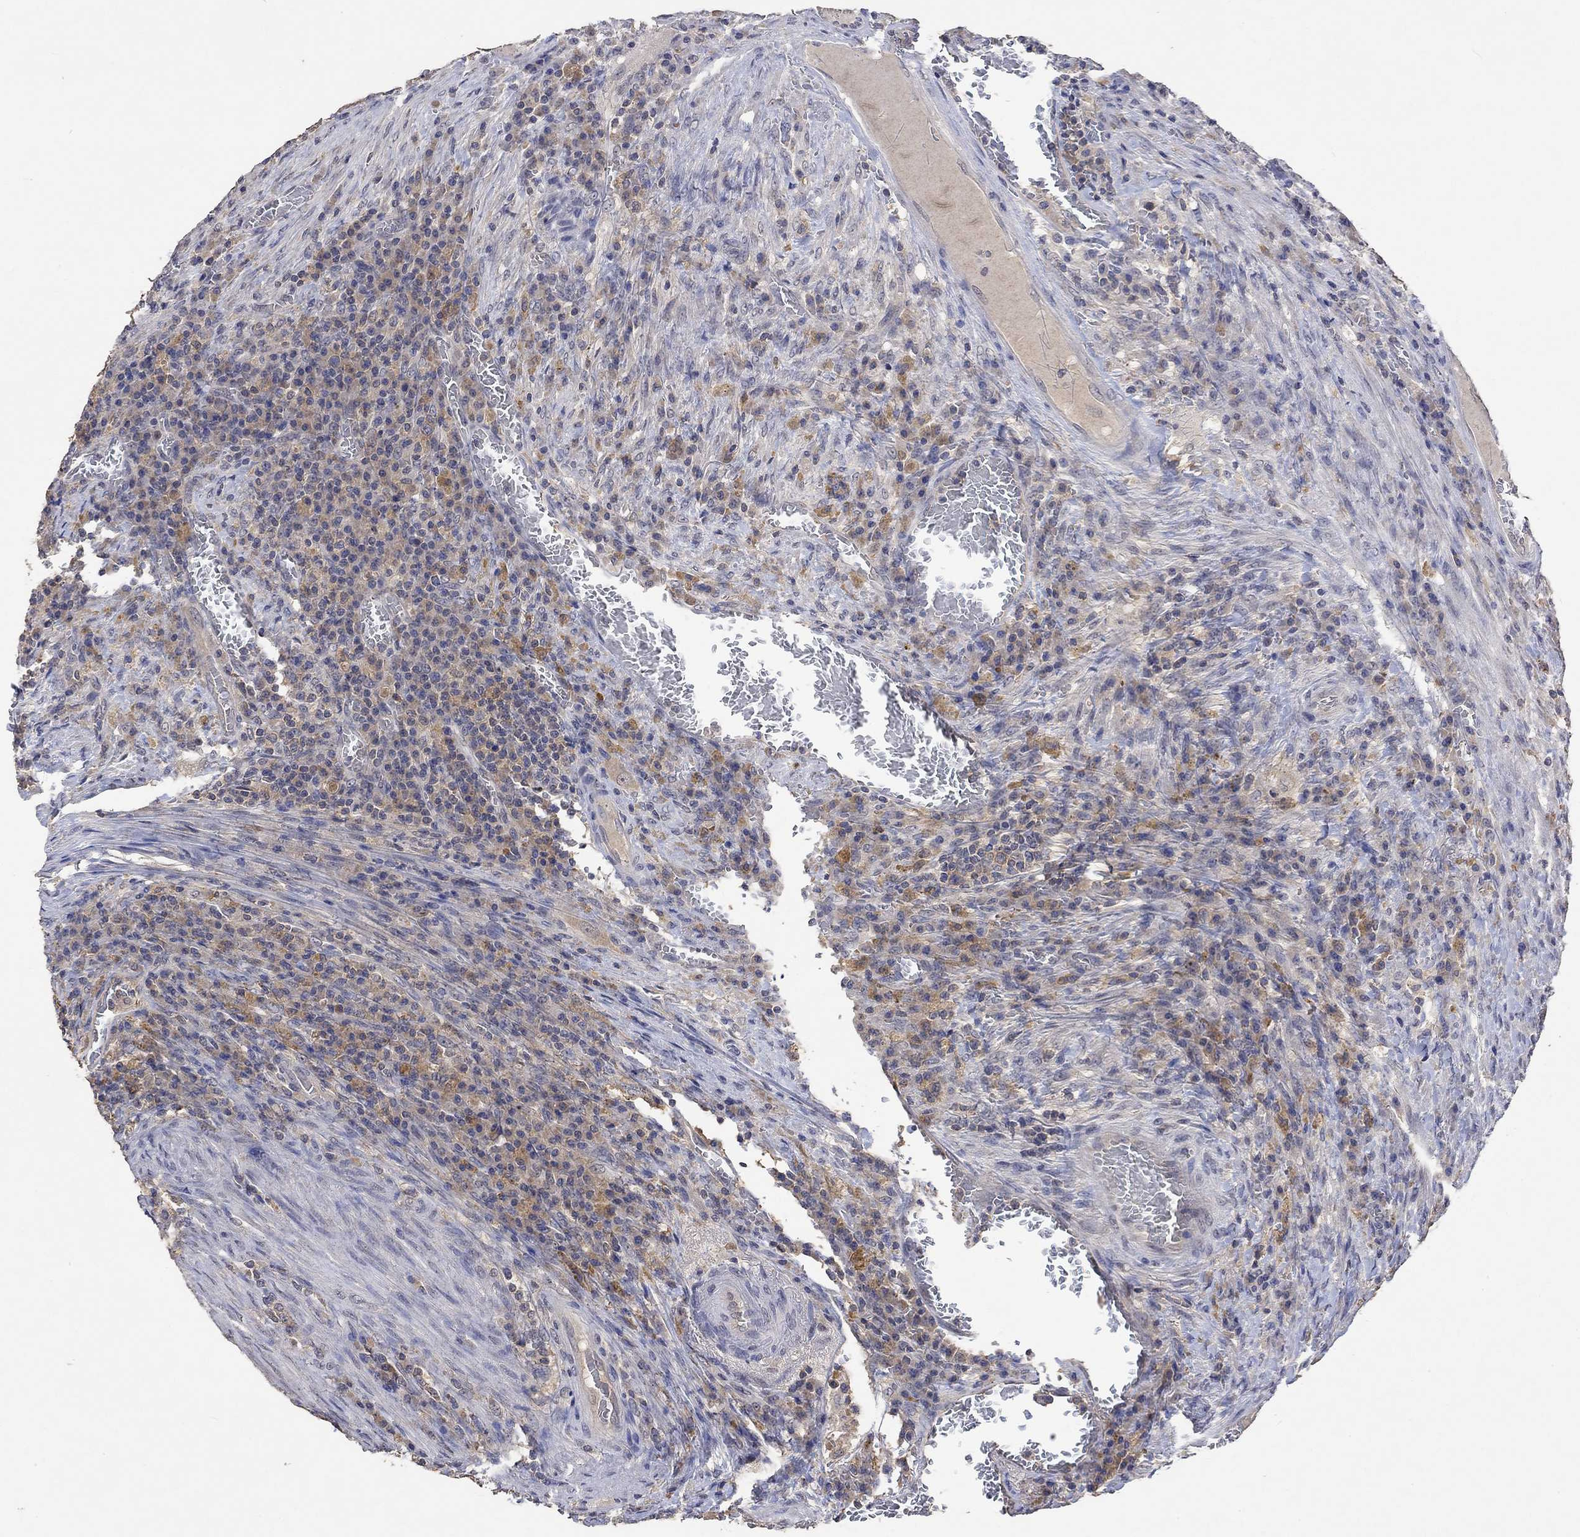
{"staining": {"intensity": "negative", "quantity": "none", "location": "none"}, "tissue": "colorectal cancer", "cell_type": "Tumor cells", "image_type": "cancer", "snomed": [{"axis": "morphology", "description": "Adenocarcinoma, NOS"}, {"axis": "topography", "description": "Colon"}], "caption": "Immunohistochemical staining of human colorectal cancer (adenocarcinoma) exhibits no significant staining in tumor cells. (DAB (3,3'-diaminobenzidine) immunohistochemistry, high magnification).", "gene": "PTPN20", "patient": {"sex": "female", "age": 86}}